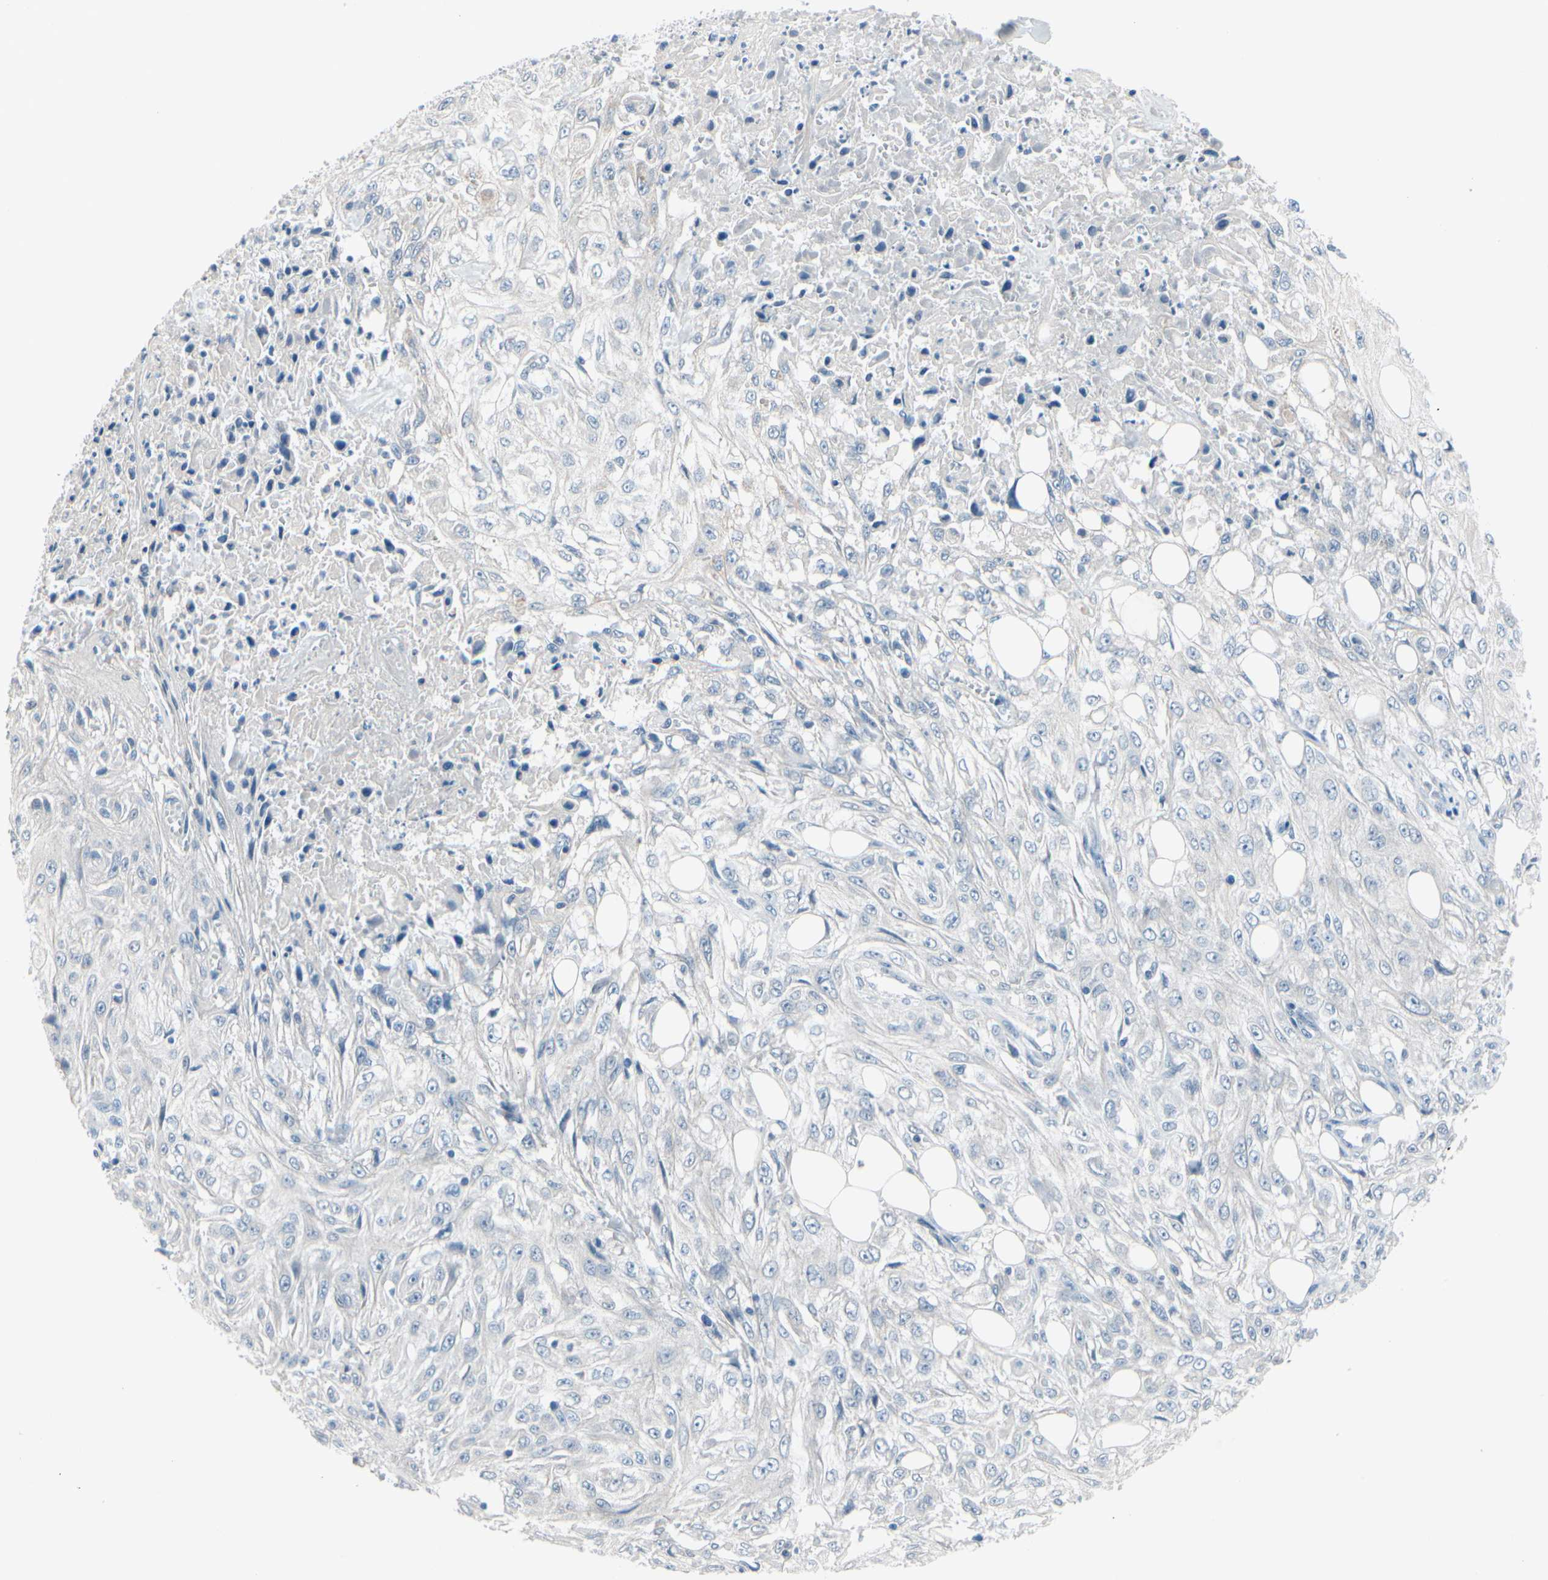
{"staining": {"intensity": "negative", "quantity": "none", "location": "none"}, "tissue": "skin cancer", "cell_type": "Tumor cells", "image_type": "cancer", "snomed": [{"axis": "morphology", "description": "Squamous cell carcinoma, NOS"}, {"axis": "morphology", "description": "Squamous cell carcinoma, metastatic, NOS"}, {"axis": "topography", "description": "Skin"}, {"axis": "topography", "description": "Lymph node"}], "caption": "DAB (3,3'-diaminobenzidine) immunohistochemical staining of human metastatic squamous cell carcinoma (skin) demonstrates no significant positivity in tumor cells.", "gene": "PGR", "patient": {"sex": "male", "age": 75}}